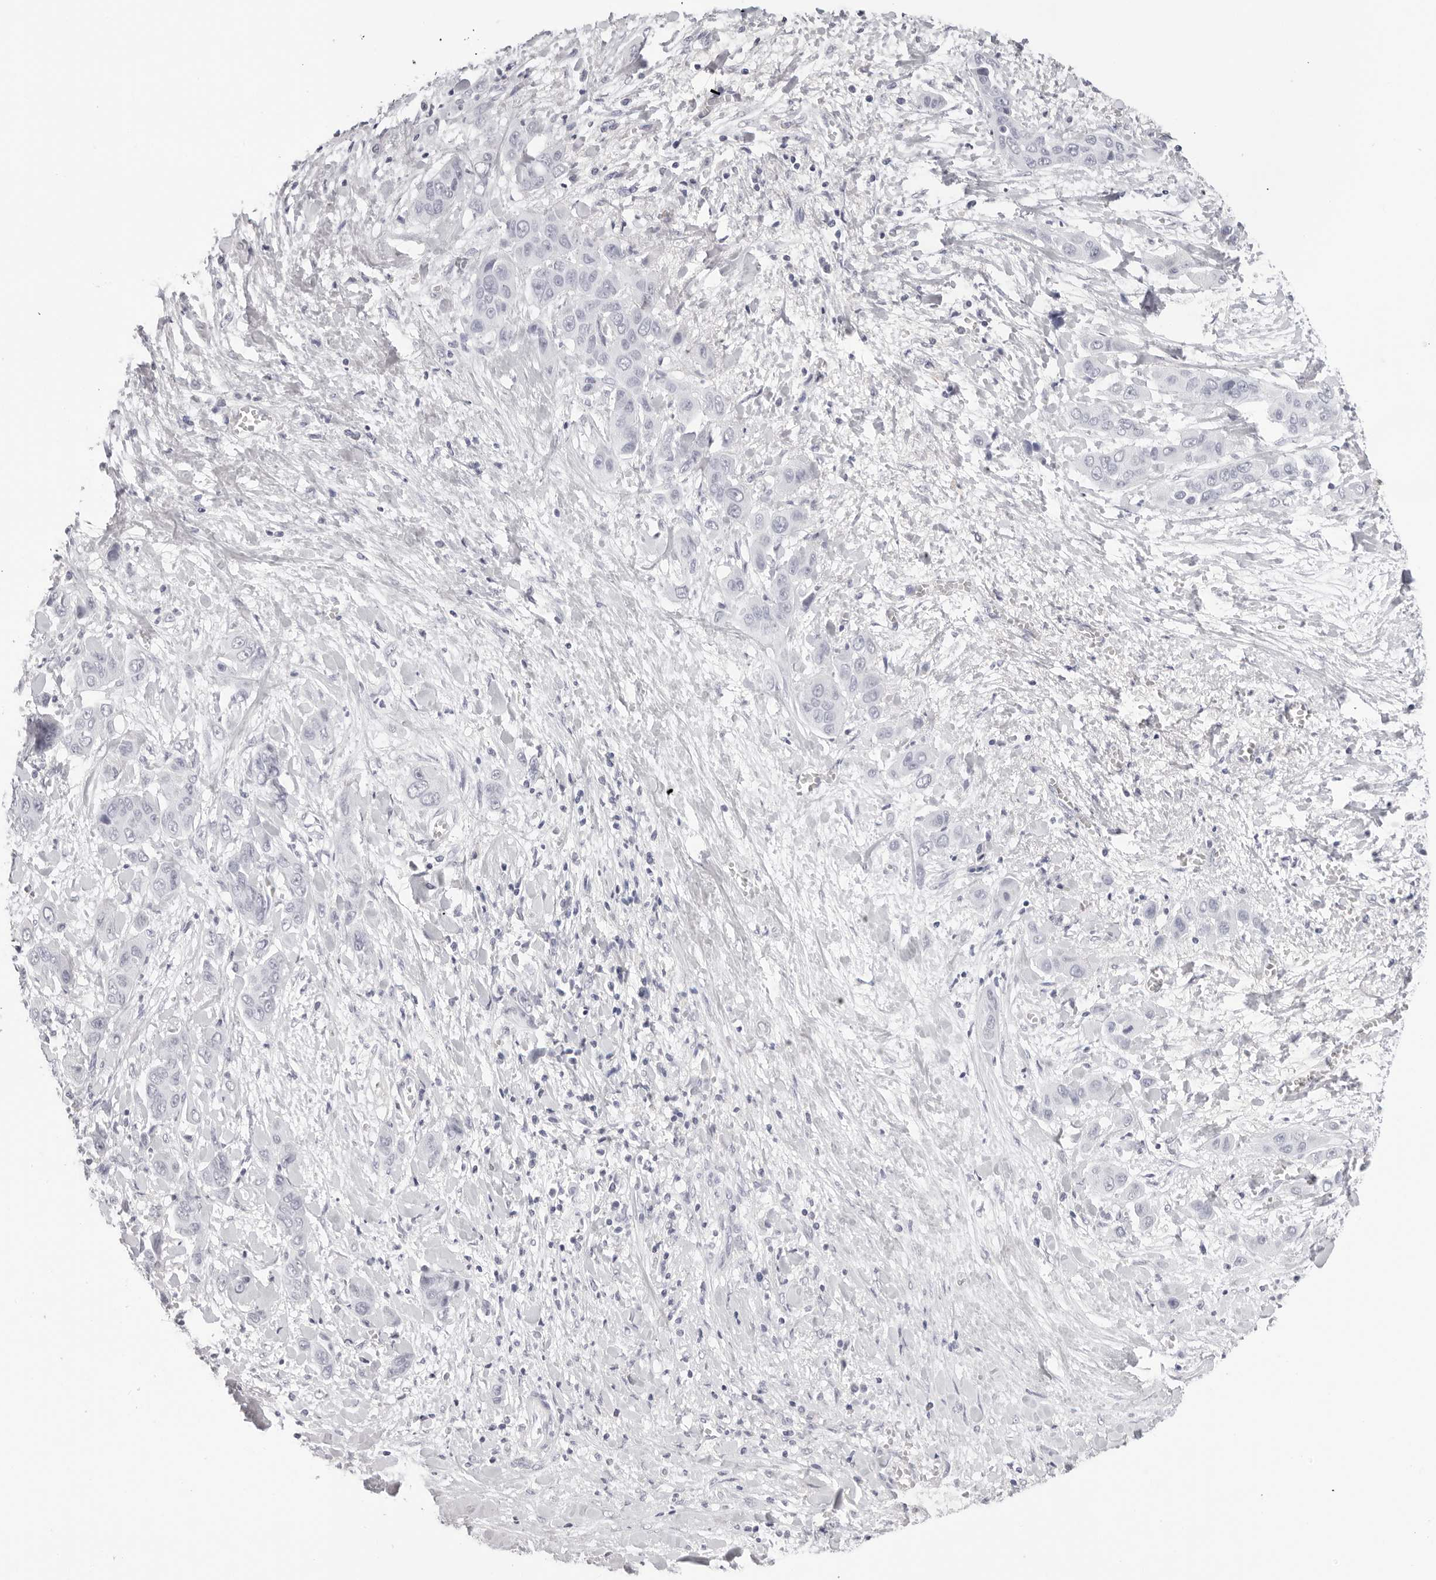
{"staining": {"intensity": "negative", "quantity": "none", "location": "none"}, "tissue": "liver cancer", "cell_type": "Tumor cells", "image_type": "cancer", "snomed": [{"axis": "morphology", "description": "Cholangiocarcinoma"}, {"axis": "topography", "description": "Liver"}], "caption": "Protein analysis of liver cancer (cholangiocarcinoma) exhibits no significant expression in tumor cells.", "gene": "CST5", "patient": {"sex": "female", "age": 52}}